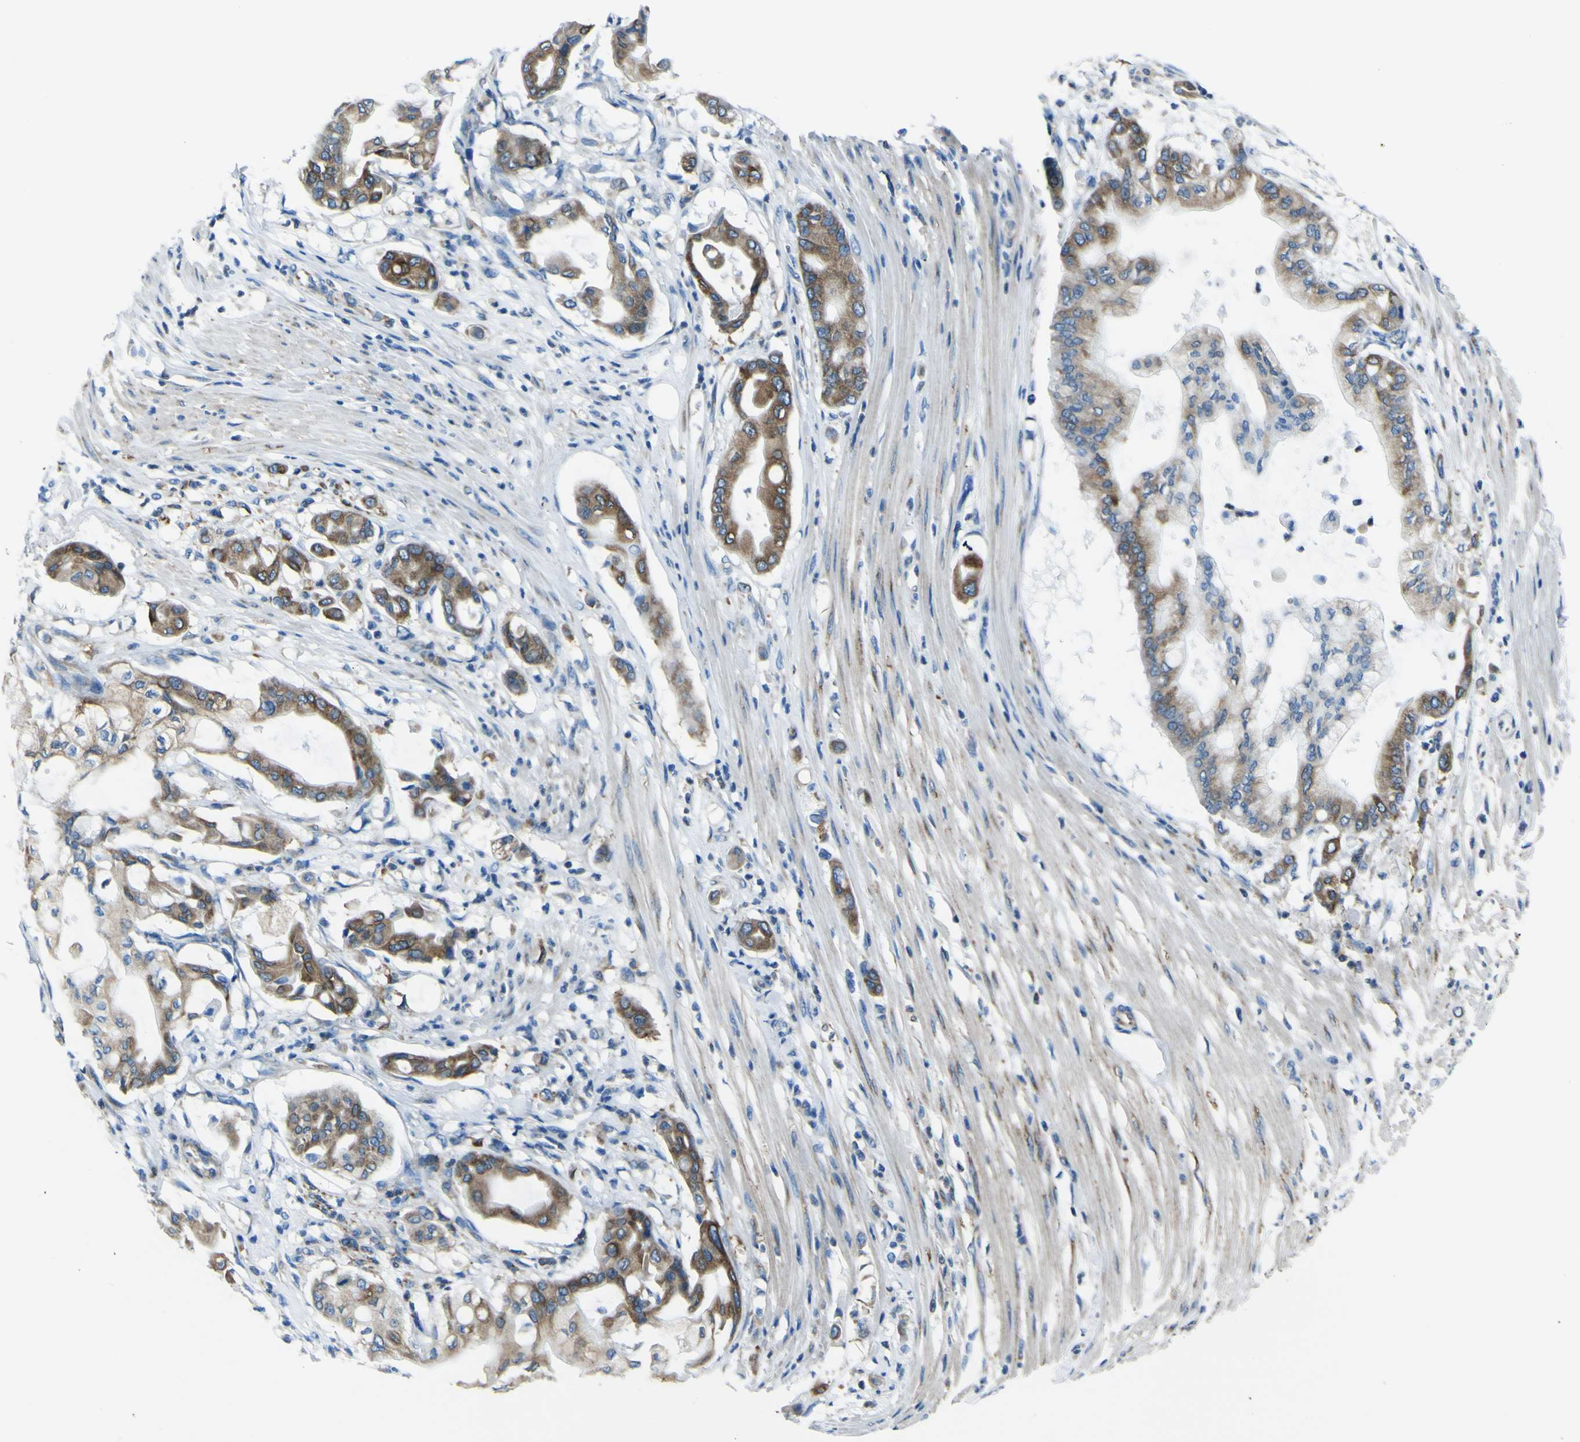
{"staining": {"intensity": "moderate", "quantity": ">75%", "location": "cytoplasmic/membranous"}, "tissue": "pancreatic cancer", "cell_type": "Tumor cells", "image_type": "cancer", "snomed": [{"axis": "morphology", "description": "Adenocarcinoma, NOS"}, {"axis": "morphology", "description": "Adenocarcinoma, metastatic, NOS"}, {"axis": "topography", "description": "Lymph node"}, {"axis": "topography", "description": "Pancreas"}, {"axis": "topography", "description": "Duodenum"}], "caption": "A histopathology image of pancreatic metastatic adenocarcinoma stained for a protein reveals moderate cytoplasmic/membranous brown staining in tumor cells.", "gene": "STIM1", "patient": {"sex": "female", "age": 64}}